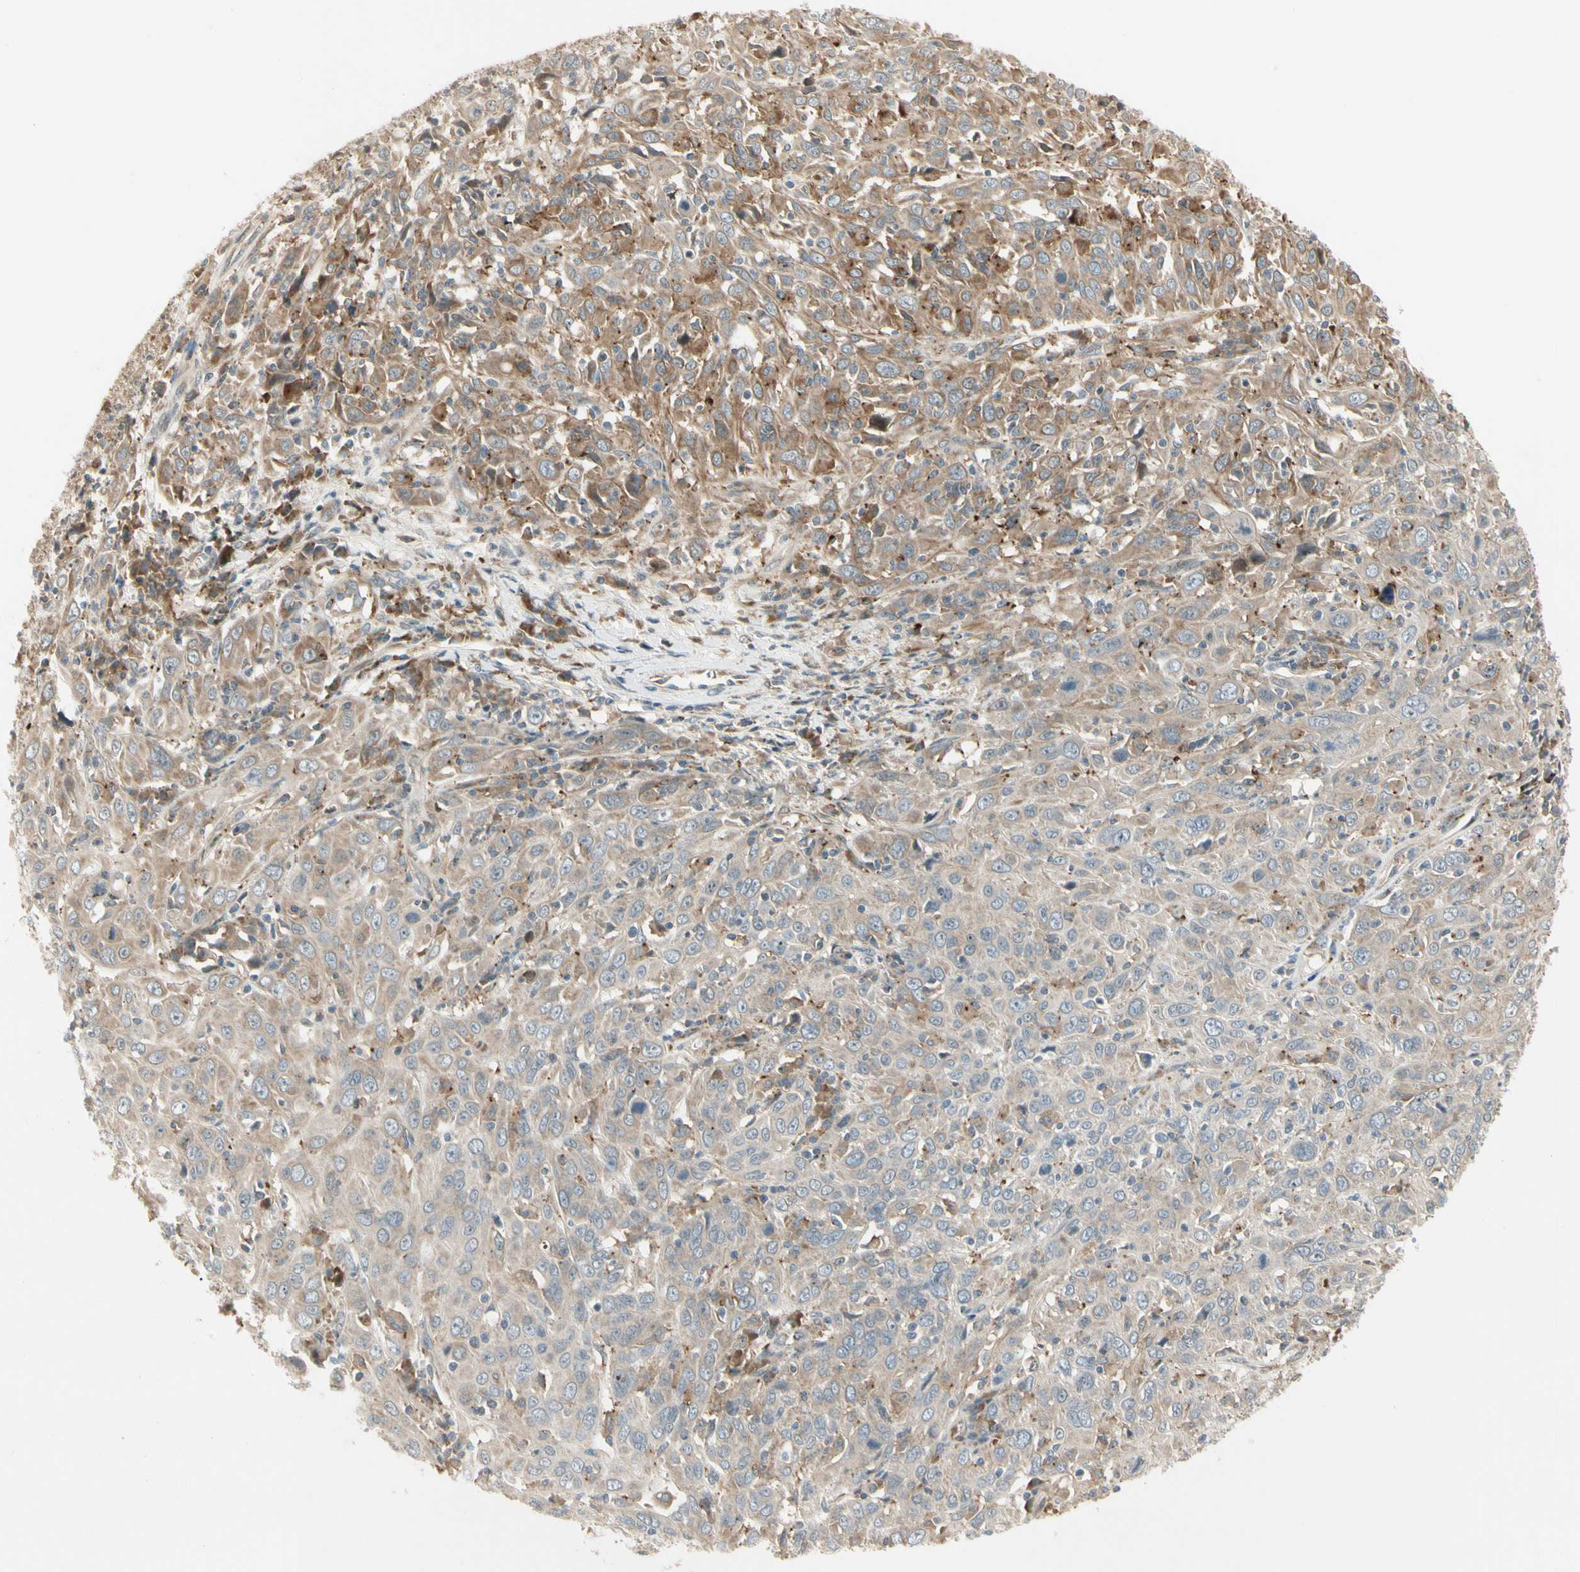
{"staining": {"intensity": "moderate", "quantity": "25%-75%", "location": "cytoplasmic/membranous"}, "tissue": "cervical cancer", "cell_type": "Tumor cells", "image_type": "cancer", "snomed": [{"axis": "morphology", "description": "Squamous cell carcinoma, NOS"}, {"axis": "topography", "description": "Cervix"}], "caption": "Immunohistochemistry micrograph of neoplastic tissue: human cervical cancer stained using immunohistochemistry (IHC) exhibits medium levels of moderate protein expression localized specifically in the cytoplasmic/membranous of tumor cells, appearing as a cytoplasmic/membranous brown color.", "gene": "FNDC3B", "patient": {"sex": "female", "age": 46}}